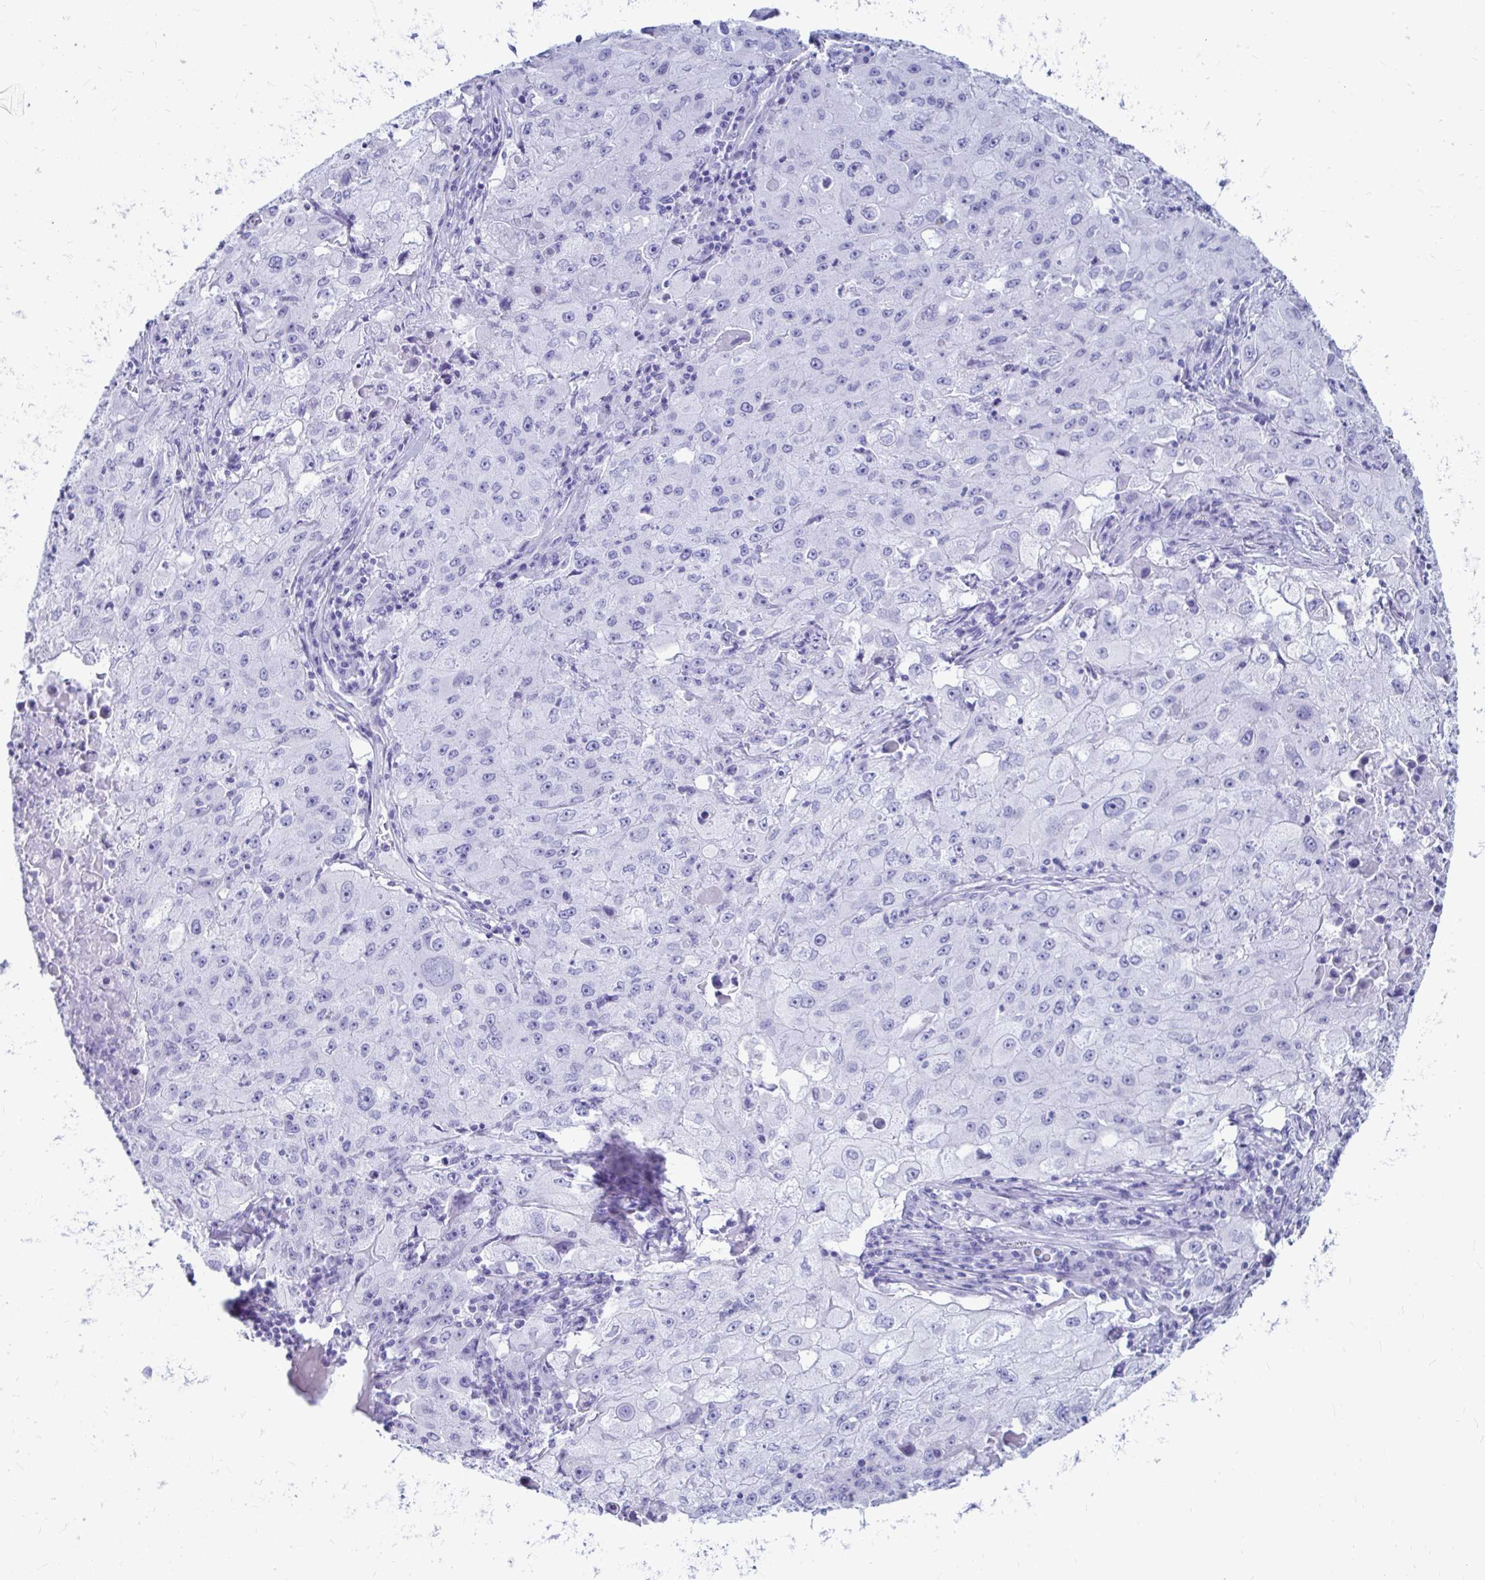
{"staining": {"intensity": "negative", "quantity": "none", "location": "none"}, "tissue": "lung cancer", "cell_type": "Tumor cells", "image_type": "cancer", "snomed": [{"axis": "morphology", "description": "Squamous cell carcinoma, NOS"}, {"axis": "topography", "description": "Lung"}], "caption": "Immunohistochemistry image of lung cancer (squamous cell carcinoma) stained for a protein (brown), which exhibits no expression in tumor cells.", "gene": "OR10R2", "patient": {"sex": "male", "age": 63}}